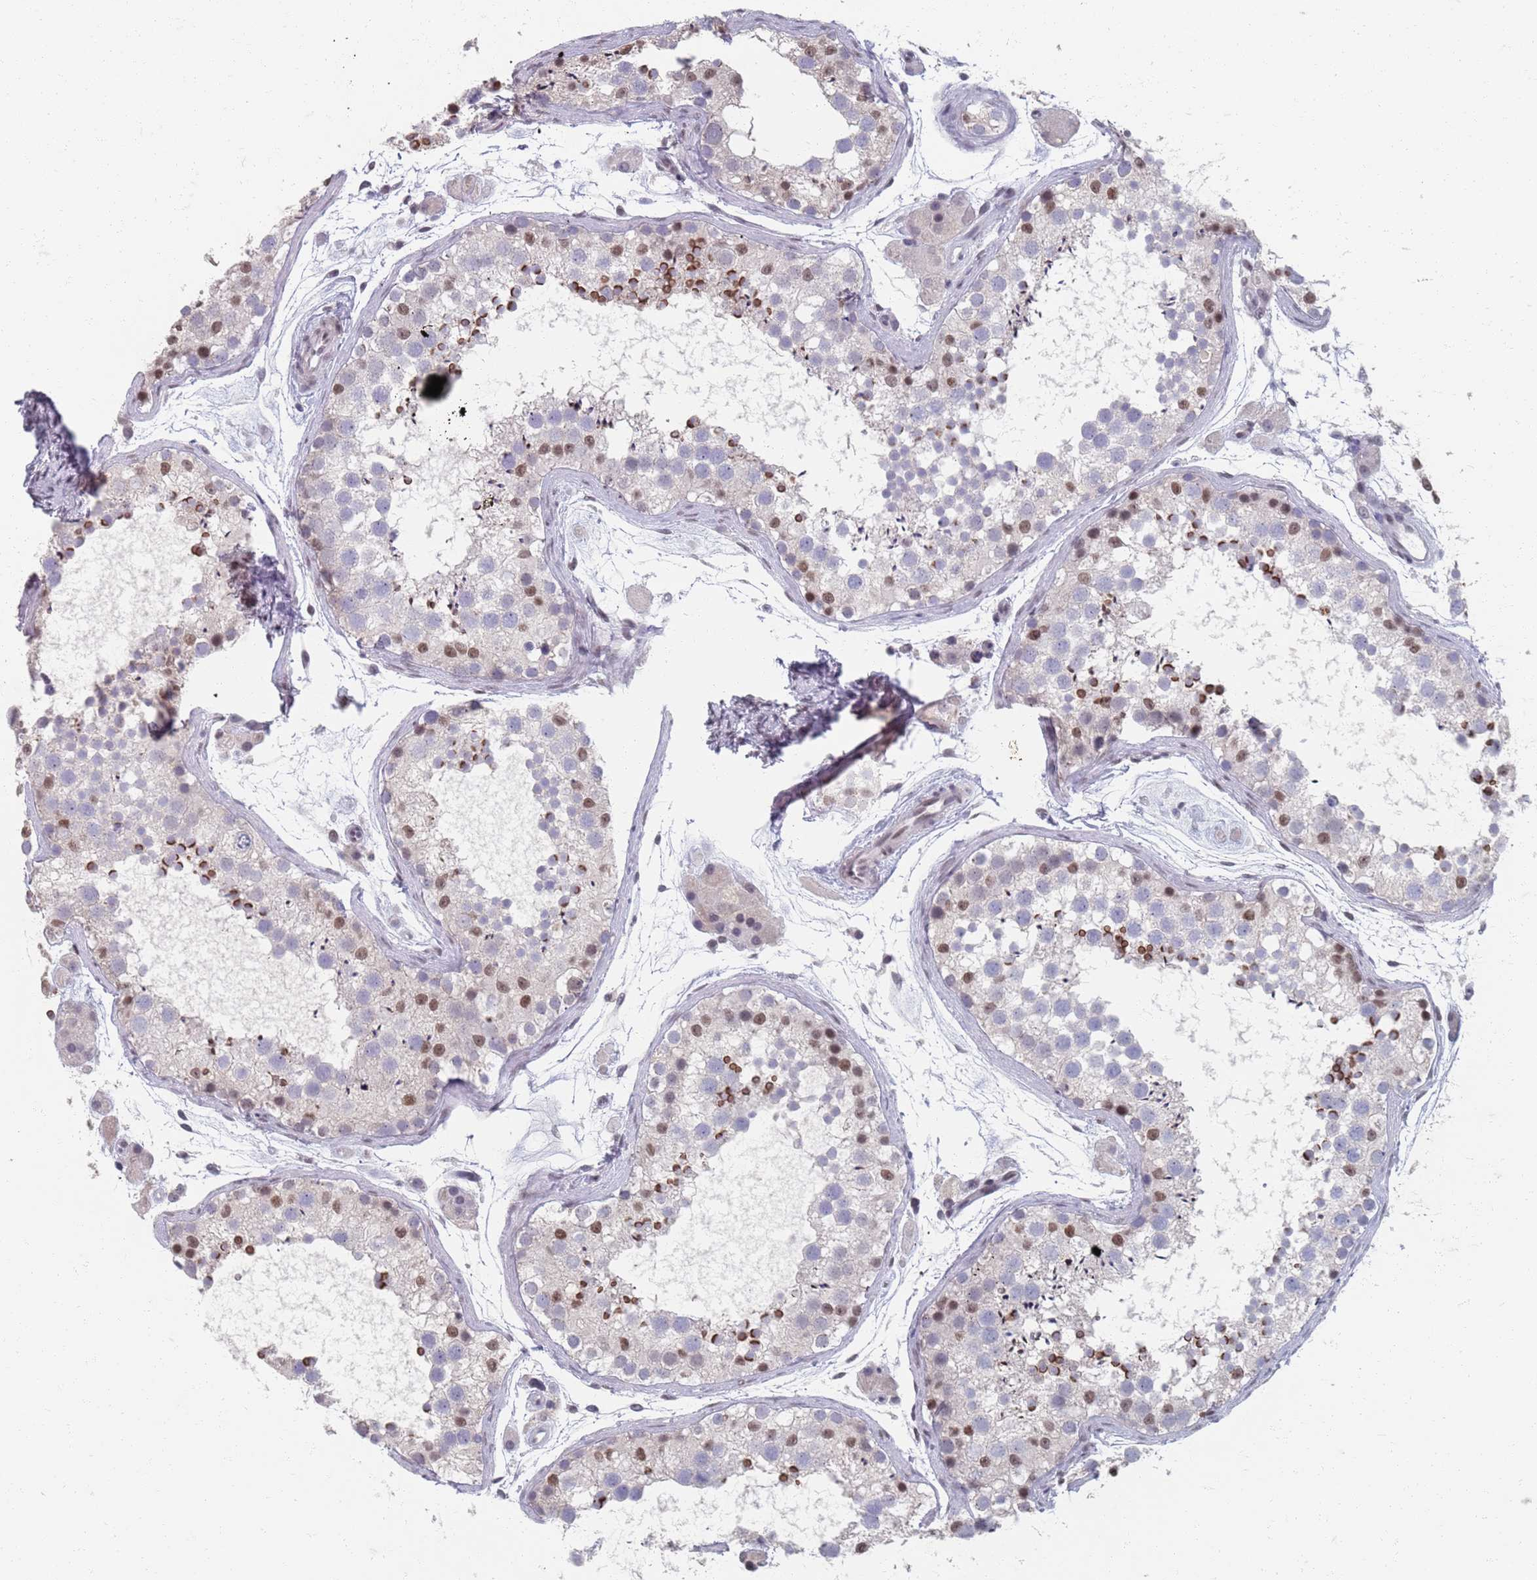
{"staining": {"intensity": "moderate", "quantity": "25%-75%", "location": "cytoplasmic/membranous,nuclear"}, "tissue": "testis", "cell_type": "Cells in seminiferous ducts", "image_type": "normal", "snomed": [{"axis": "morphology", "description": "Normal tissue, NOS"}, {"axis": "topography", "description": "Testis"}], "caption": "Testis was stained to show a protein in brown. There is medium levels of moderate cytoplasmic/membranous,nuclear expression in about 25%-75% of cells in seminiferous ducts. The protein of interest is stained brown, and the nuclei are stained in blue (DAB (3,3'-diaminobenzidine) IHC with brightfield microscopy, high magnification).", "gene": "SAMD1", "patient": {"sex": "male", "age": 41}}